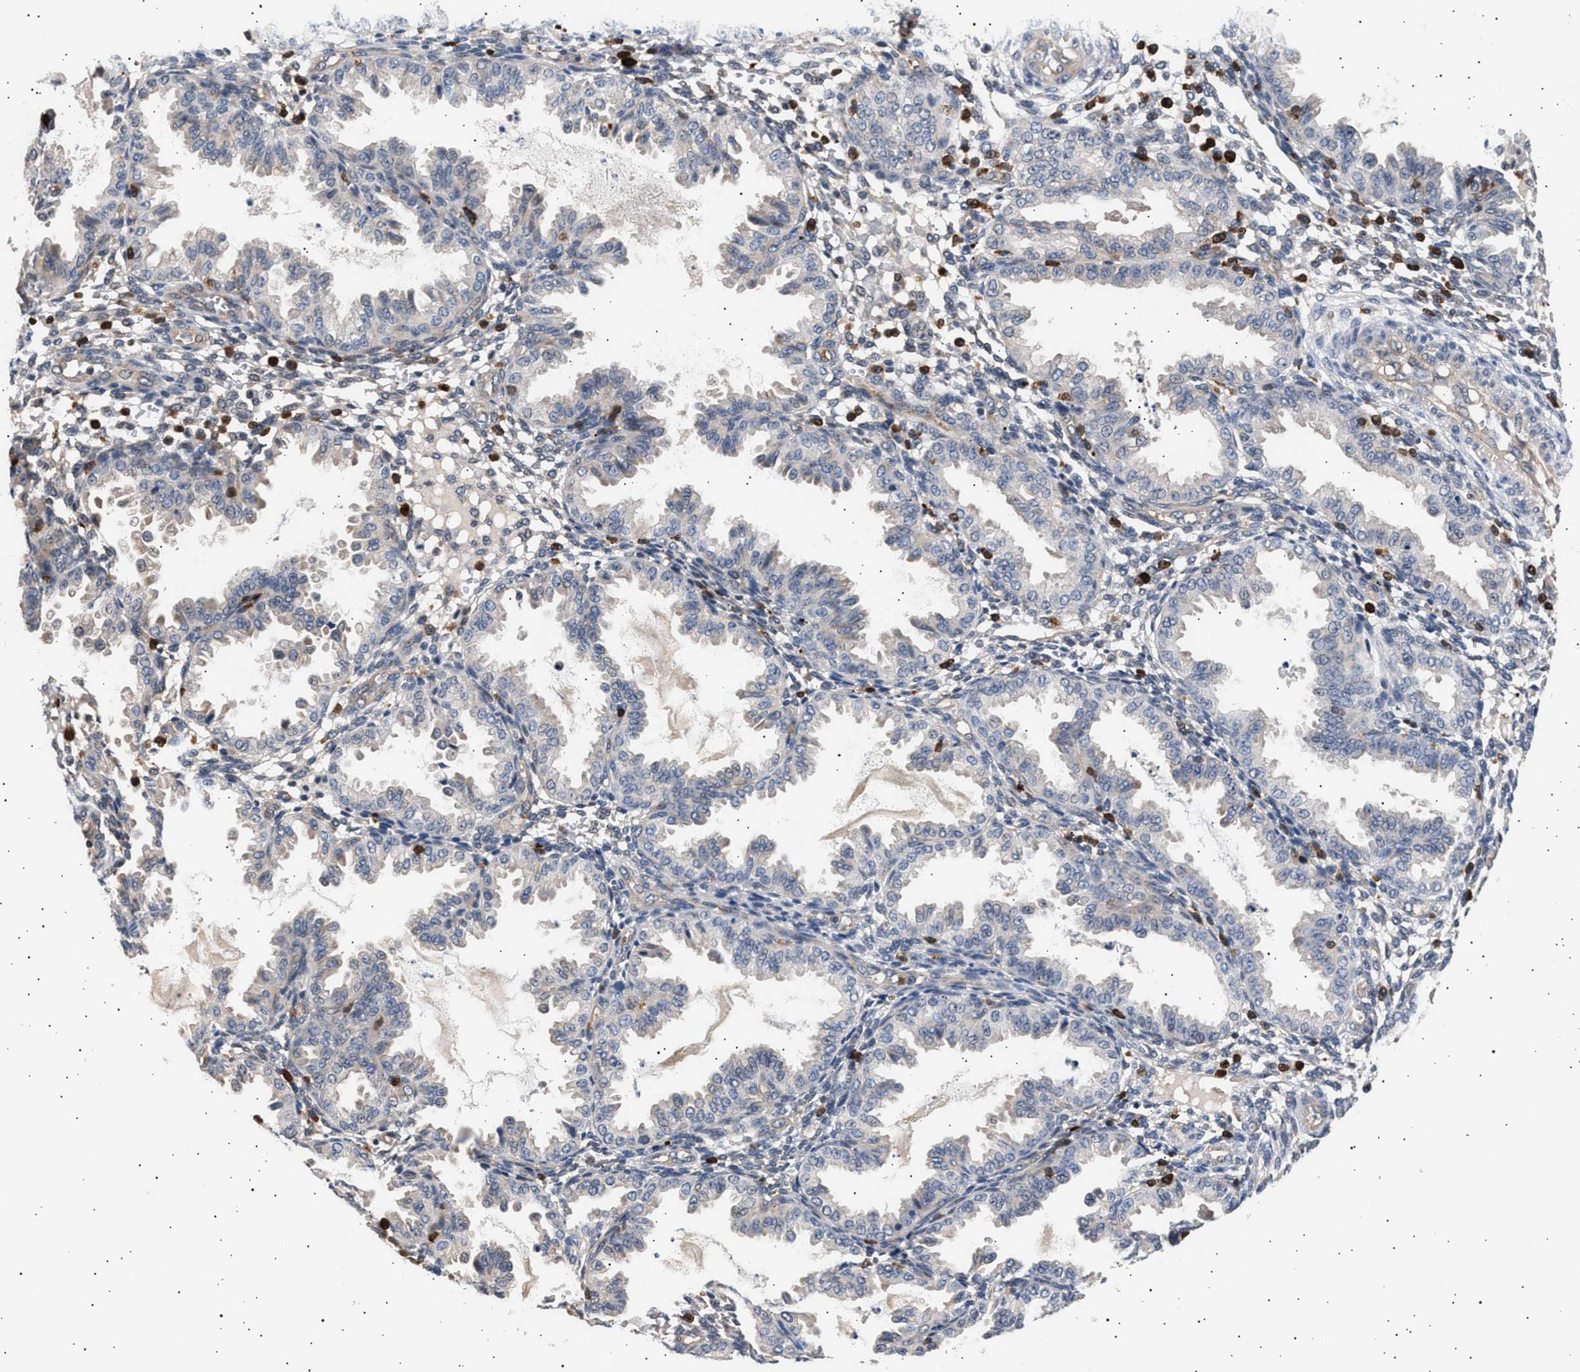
{"staining": {"intensity": "negative", "quantity": "none", "location": "none"}, "tissue": "endometrium", "cell_type": "Cells in endometrial stroma", "image_type": "normal", "snomed": [{"axis": "morphology", "description": "Normal tissue, NOS"}, {"axis": "topography", "description": "Endometrium"}], "caption": "The image demonstrates no staining of cells in endometrial stroma in unremarkable endometrium. (Brightfield microscopy of DAB IHC at high magnification).", "gene": "GRAP2", "patient": {"sex": "female", "age": 33}}